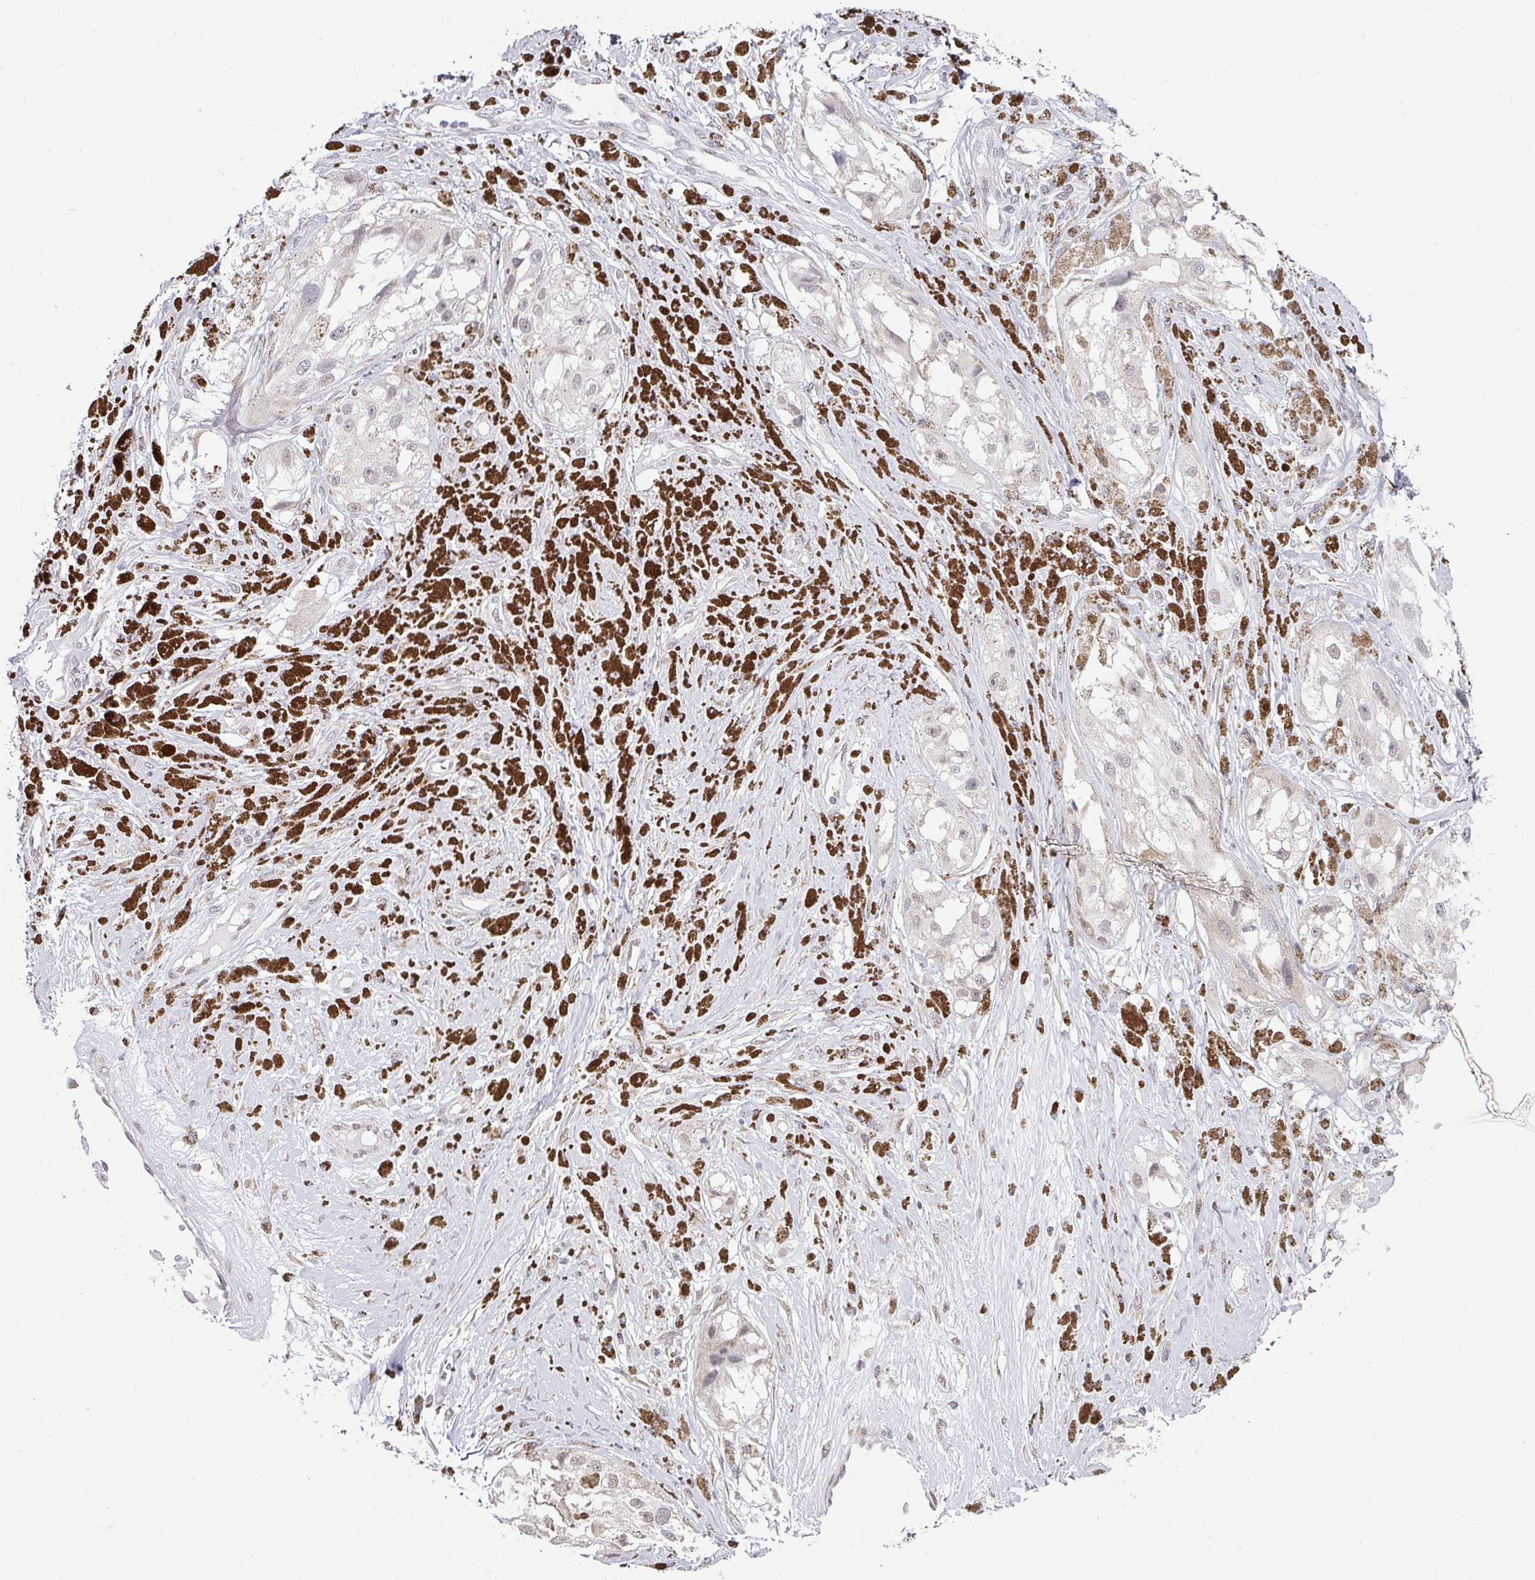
{"staining": {"intensity": "negative", "quantity": "none", "location": "none"}, "tissue": "melanoma", "cell_type": "Tumor cells", "image_type": "cancer", "snomed": [{"axis": "morphology", "description": "Malignant melanoma, NOS"}, {"axis": "topography", "description": "Skin"}], "caption": "An immunohistochemistry (IHC) image of melanoma is shown. There is no staining in tumor cells of melanoma. (Brightfield microscopy of DAB (3,3'-diaminobenzidine) IHC at high magnification).", "gene": "TMED5", "patient": {"sex": "male", "age": 88}}